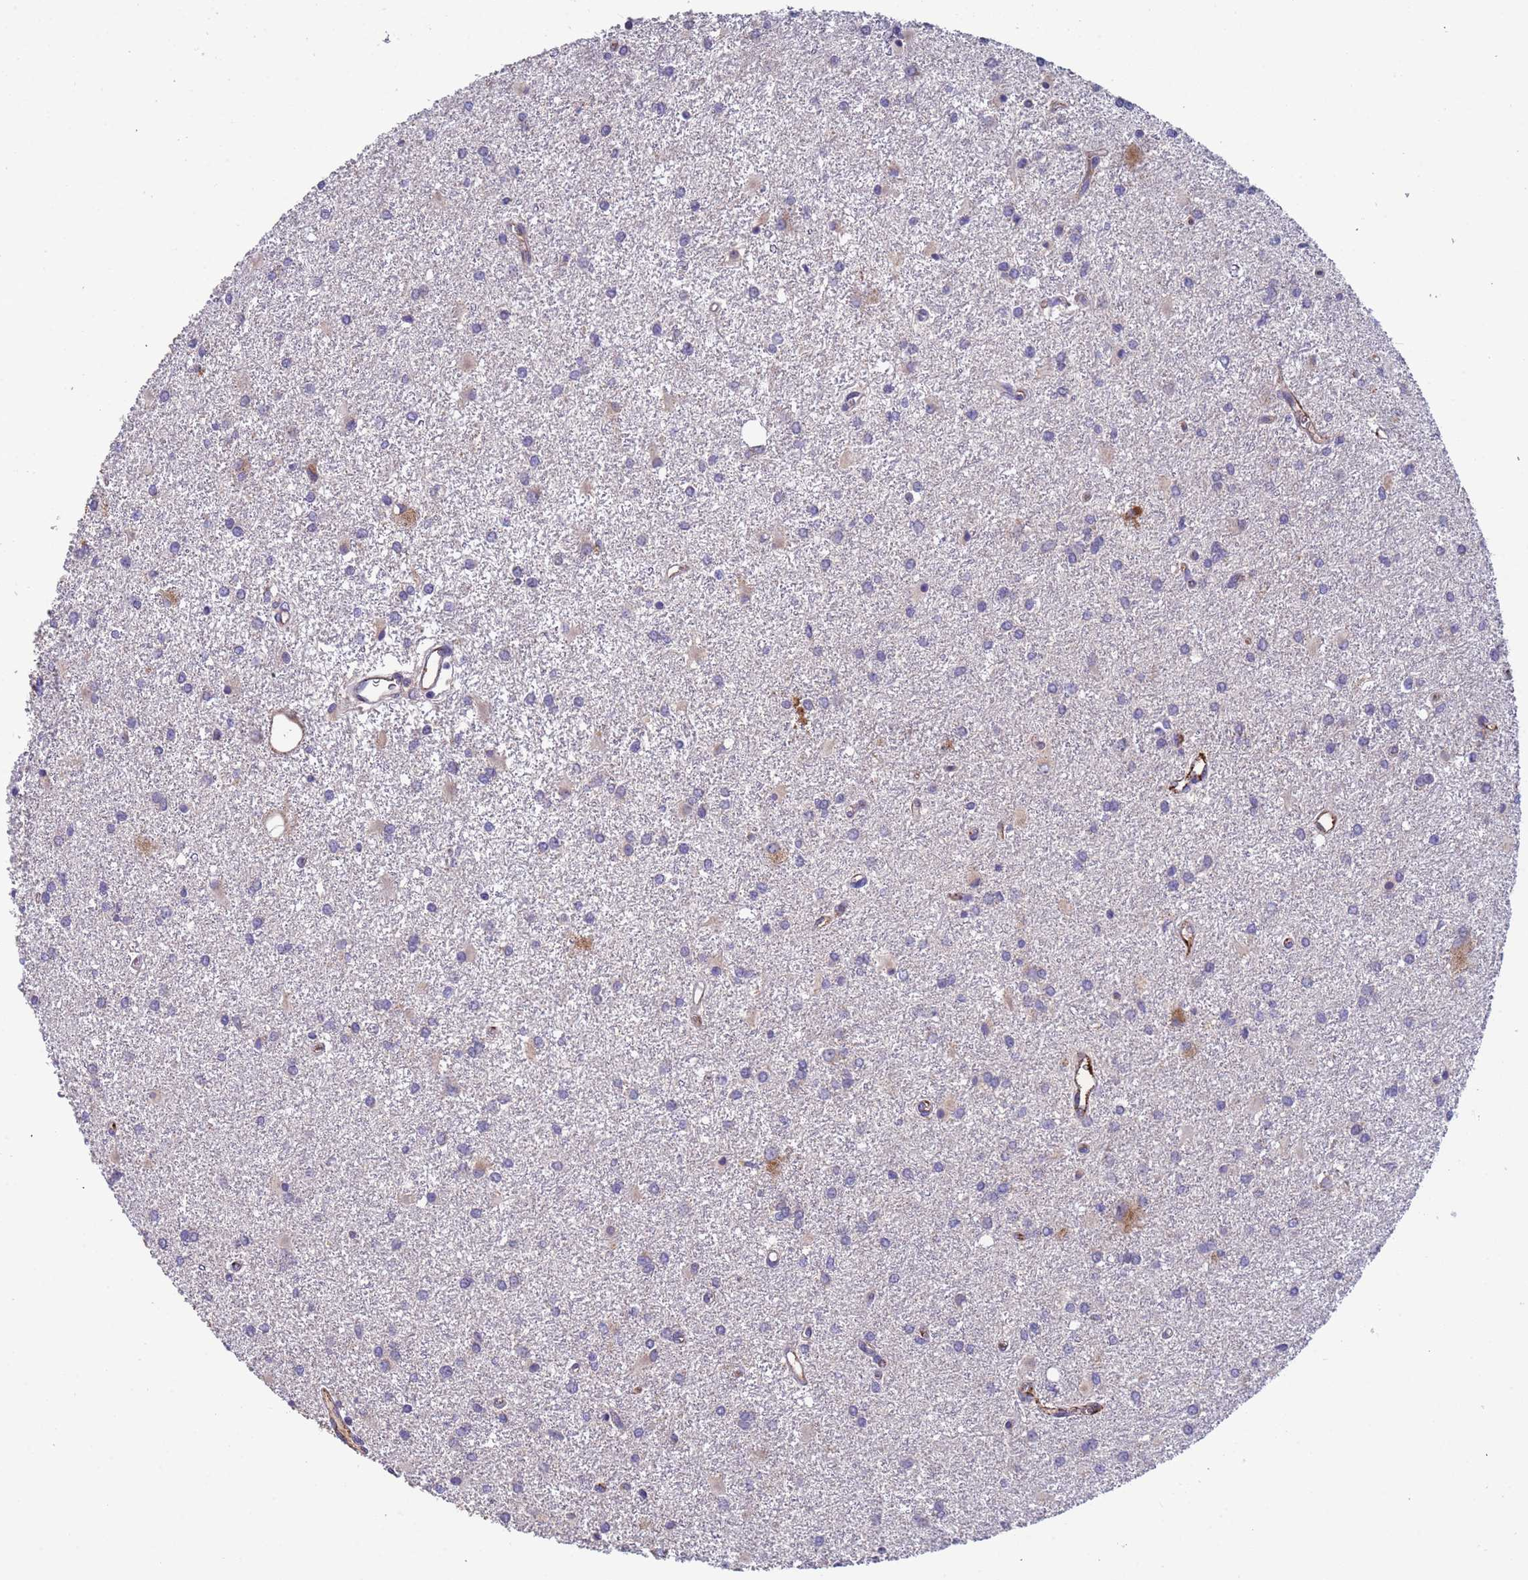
{"staining": {"intensity": "negative", "quantity": "none", "location": "none"}, "tissue": "glioma", "cell_type": "Tumor cells", "image_type": "cancer", "snomed": [{"axis": "morphology", "description": "Glioma, malignant, High grade"}, {"axis": "topography", "description": "Brain"}], "caption": "Immunohistochemistry of glioma reveals no staining in tumor cells.", "gene": "ZNF248", "patient": {"sex": "female", "age": 50}}